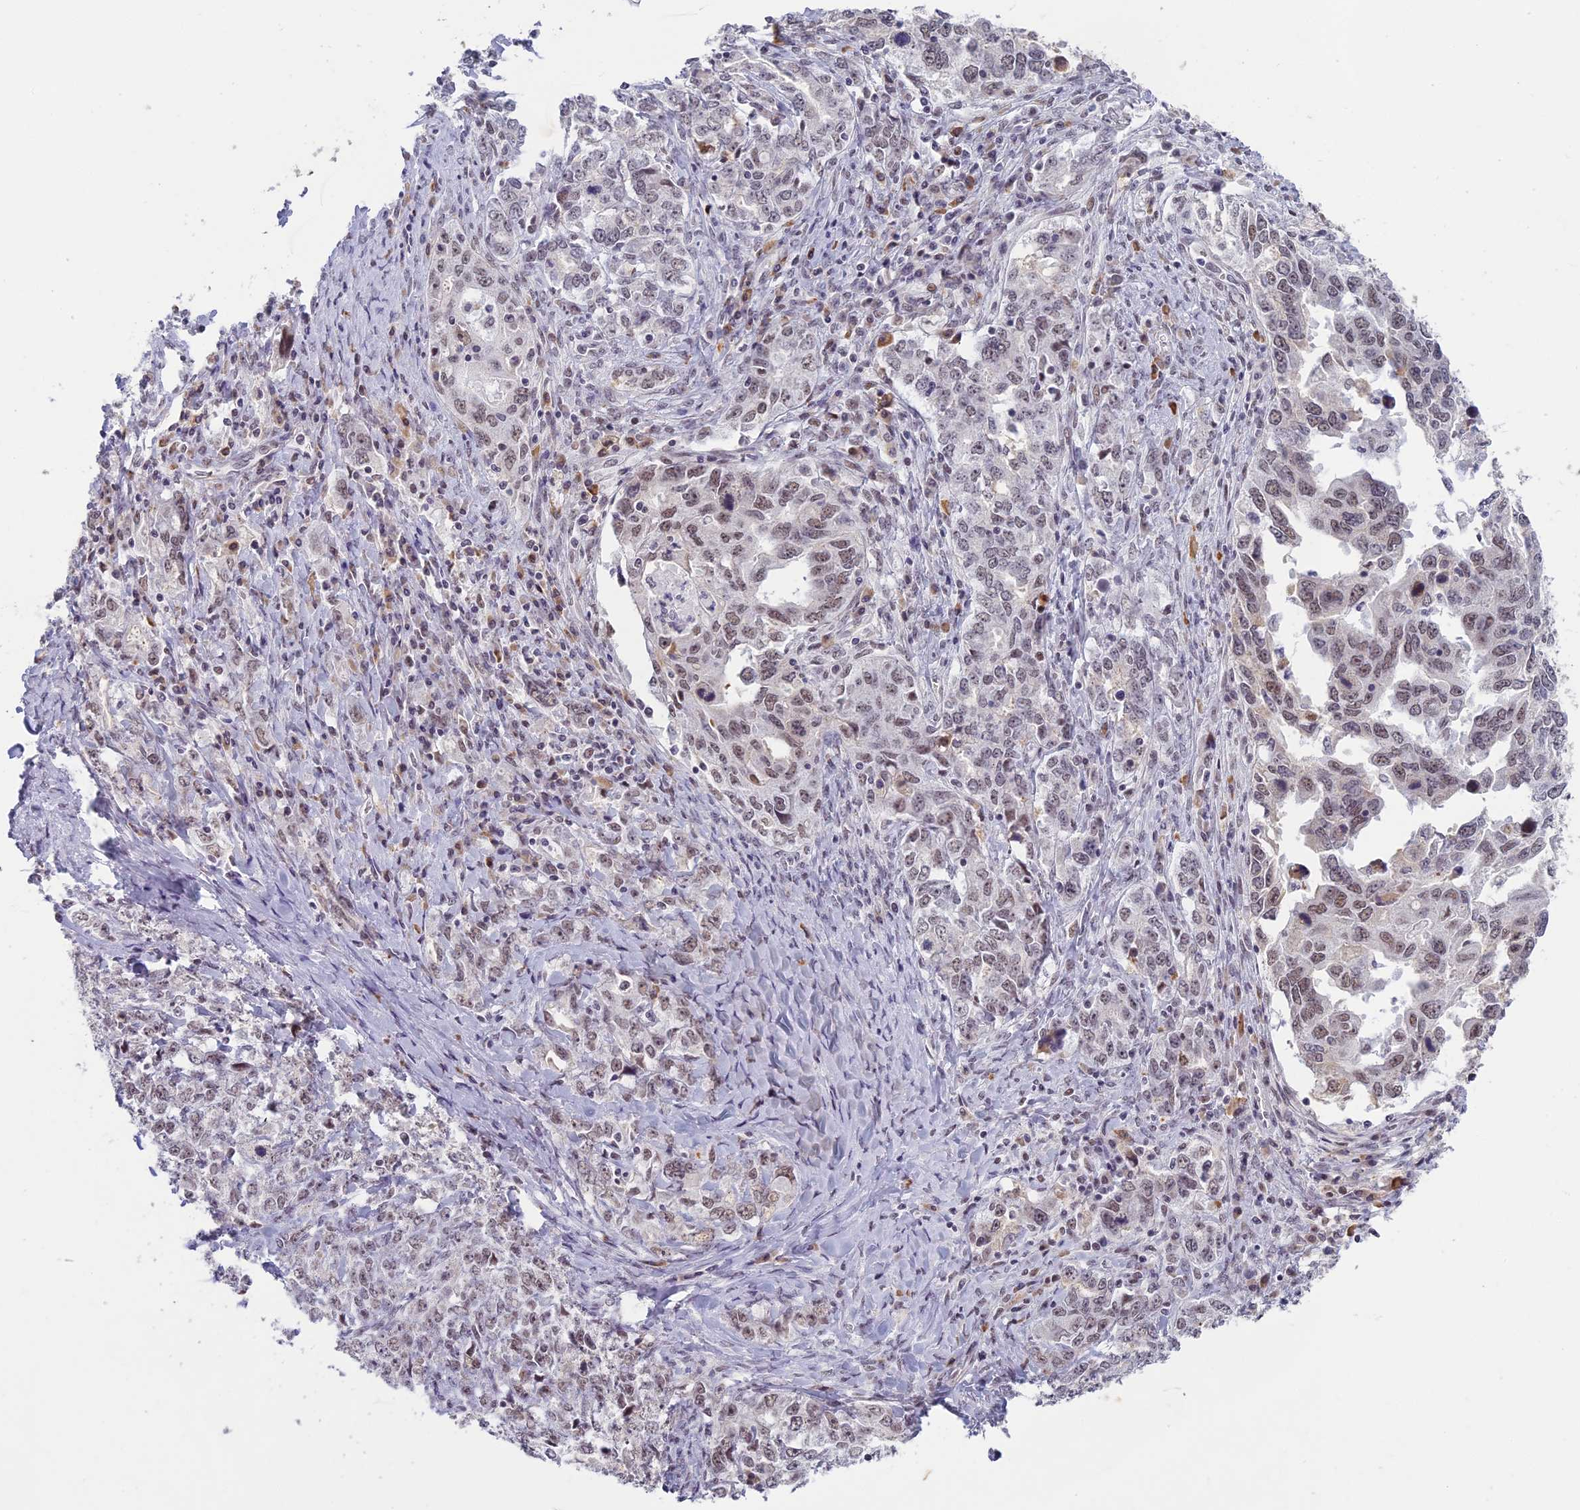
{"staining": {"intensity": "weak", "quantity": "25%-75%", "location": "nuclear"}, "tissue": "ovarian cancer", "cell_type": "Tumor cells", "image_type": "cancer", "snomed": [{"axis": "morphology", "description": "Carcinoma, endometroid"}, {"axis": "topography", "description": "Ovary"}], "caption": "Human endometroid carcinoma (ovarian) stained with a brown dye demonstrates weak nuclear positive staining in about 25%-75% of tumor cells.", "gene": "MORF4L1", "patient": {"sex": "female", "age": 62}}